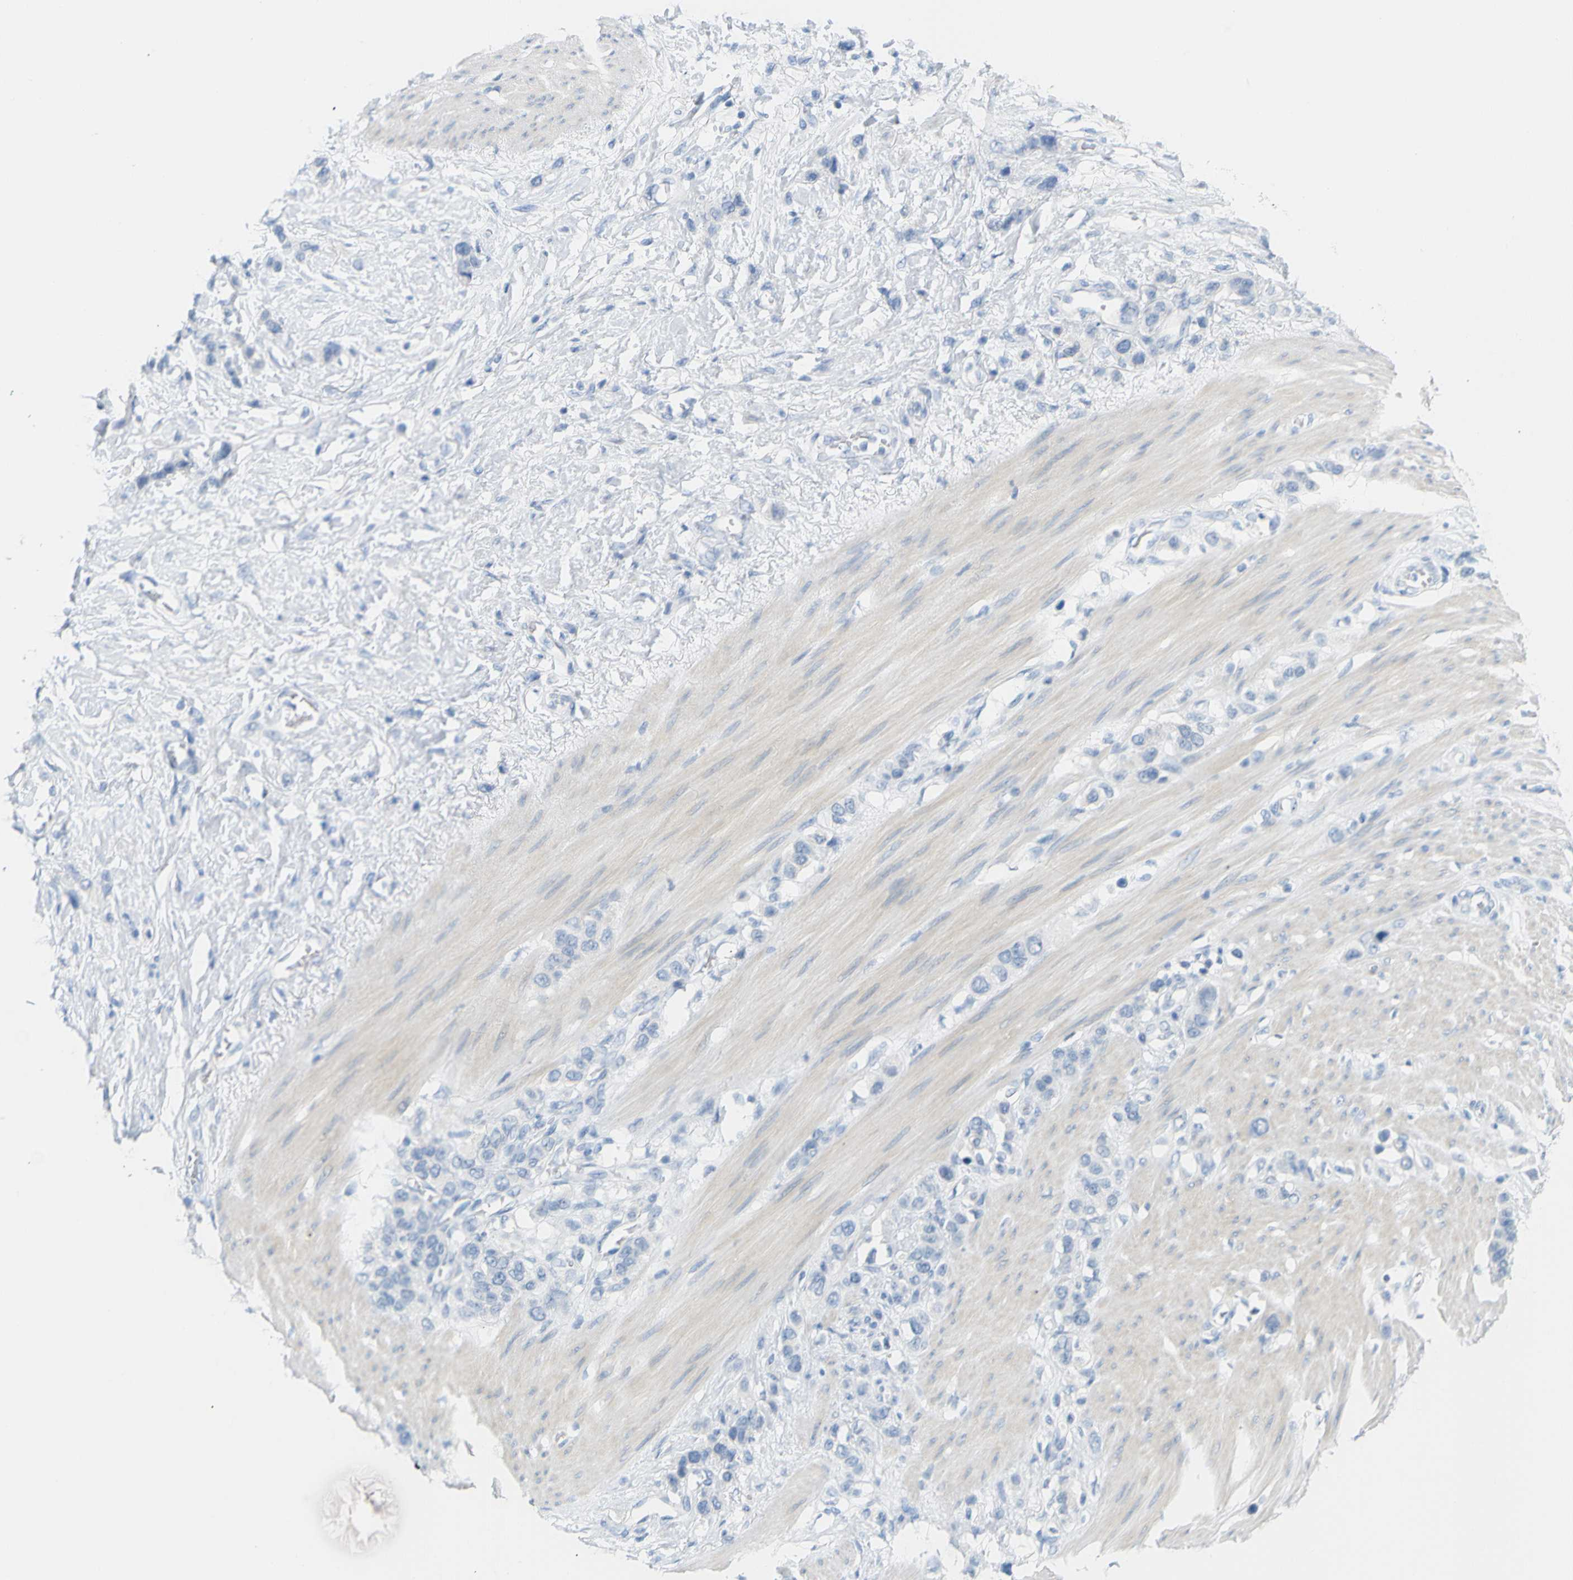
{"staining": {"intensity": "negative", "quantity": "none", "location": "none"}, "tissue": "stomach cancer", "cell_type": "Tumor cells", "image_type": "cancer", "snomed": [{"axis": "morphology", "description": "Adenocarcinoma, NOS"}, {"axis": "morphology", "description": "Adenocarcinoma, High grade"}, {"axis": "topography", "description": "Stomach, upper"}, {"axis": "topography", "description": "Stomach, lower"}], "caption": "This is a photomicrograph of IHC staining of stomach adenocarcinoma (high-grade), which shows no positivity in tumor cells.", "gene": "OPN1SW", "patient": {"sex": "female", "age": 65}}